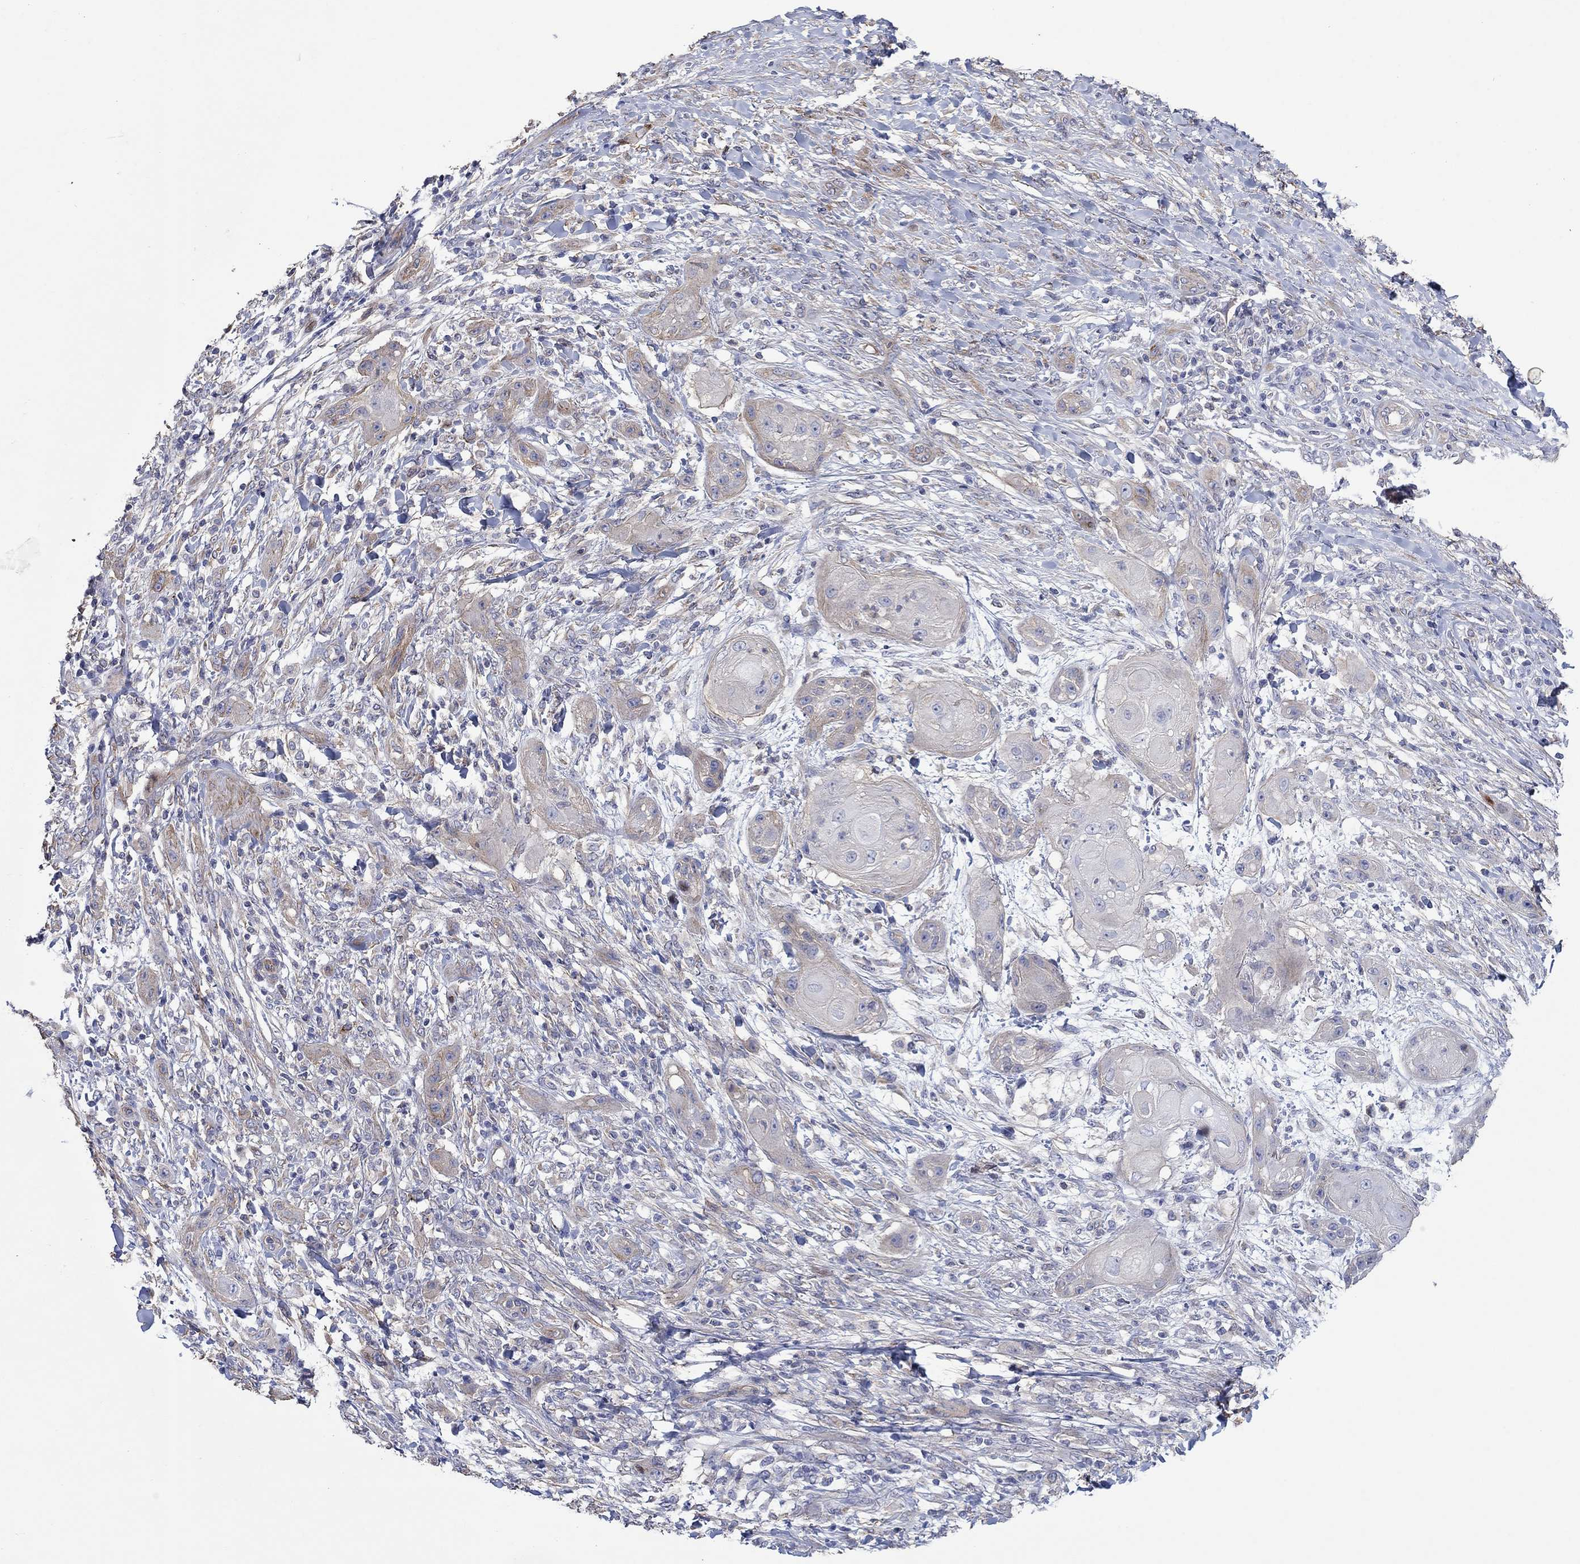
{"staining": {"intensity": "weak", "quantity": "25%-75%", "location": "cytoplasmic/membranous"}, "tissue": "skin cancer", "cell_type": "Tumor cells", "image_type": "cancer", "snomed": [{"axis": "morphology", "description": "Squamous cell carcinoma, NOS"}, {"axis": "topography", "description": "Skin"}], "caption": "DAB immunohistochemical staining of human skin squamous cell carcinoma reveals weak cytoplasmic/membranous protein expression in about 25%-75% of tumor cells.", "gene": "TPRN", "patient": {"sex": "male", "age": 62}}